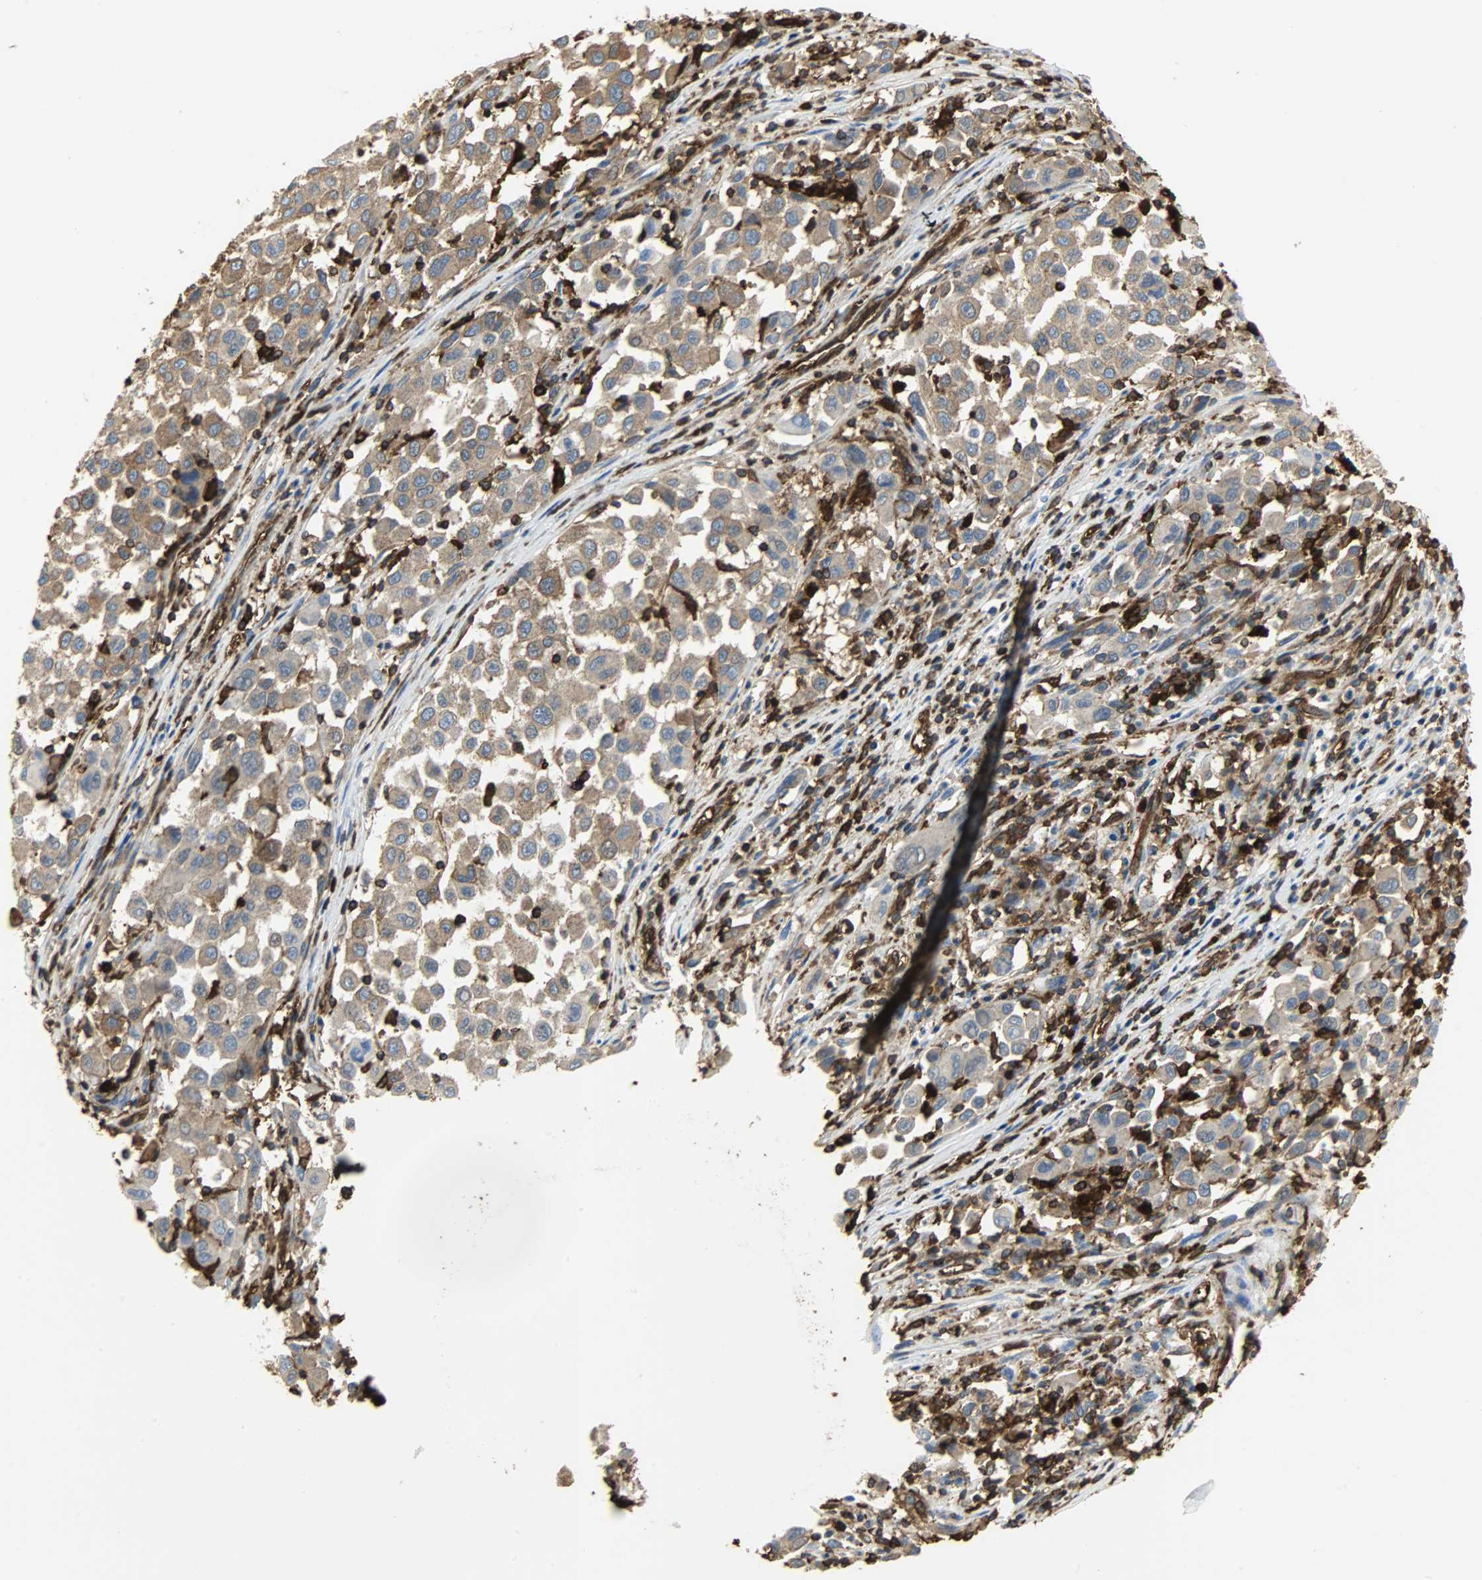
{"staining": {"intensity": "moderate", "quantity": ">75%", "location": "cytoplasmic/membranous"}, "tissue": "melanoma", "cell_type": "Tumor cells", "image_type": "cancer", "snomed": [{"axis": "morphology", "description": "Malignant melanoma, Metastatic site"}, {"axis": "topography", "description": "Lymph node"}], "caption": "Immunohistochemistry (IHC) image of malignant melanoma (metastatic site) stained for a protein (brown), which shows medium levels of moderate cytoplasmic/membranous positivity in approximately >75% of tumor cells.", "gene": "VASP", "patient": {"sex": "male", "age": 61}}